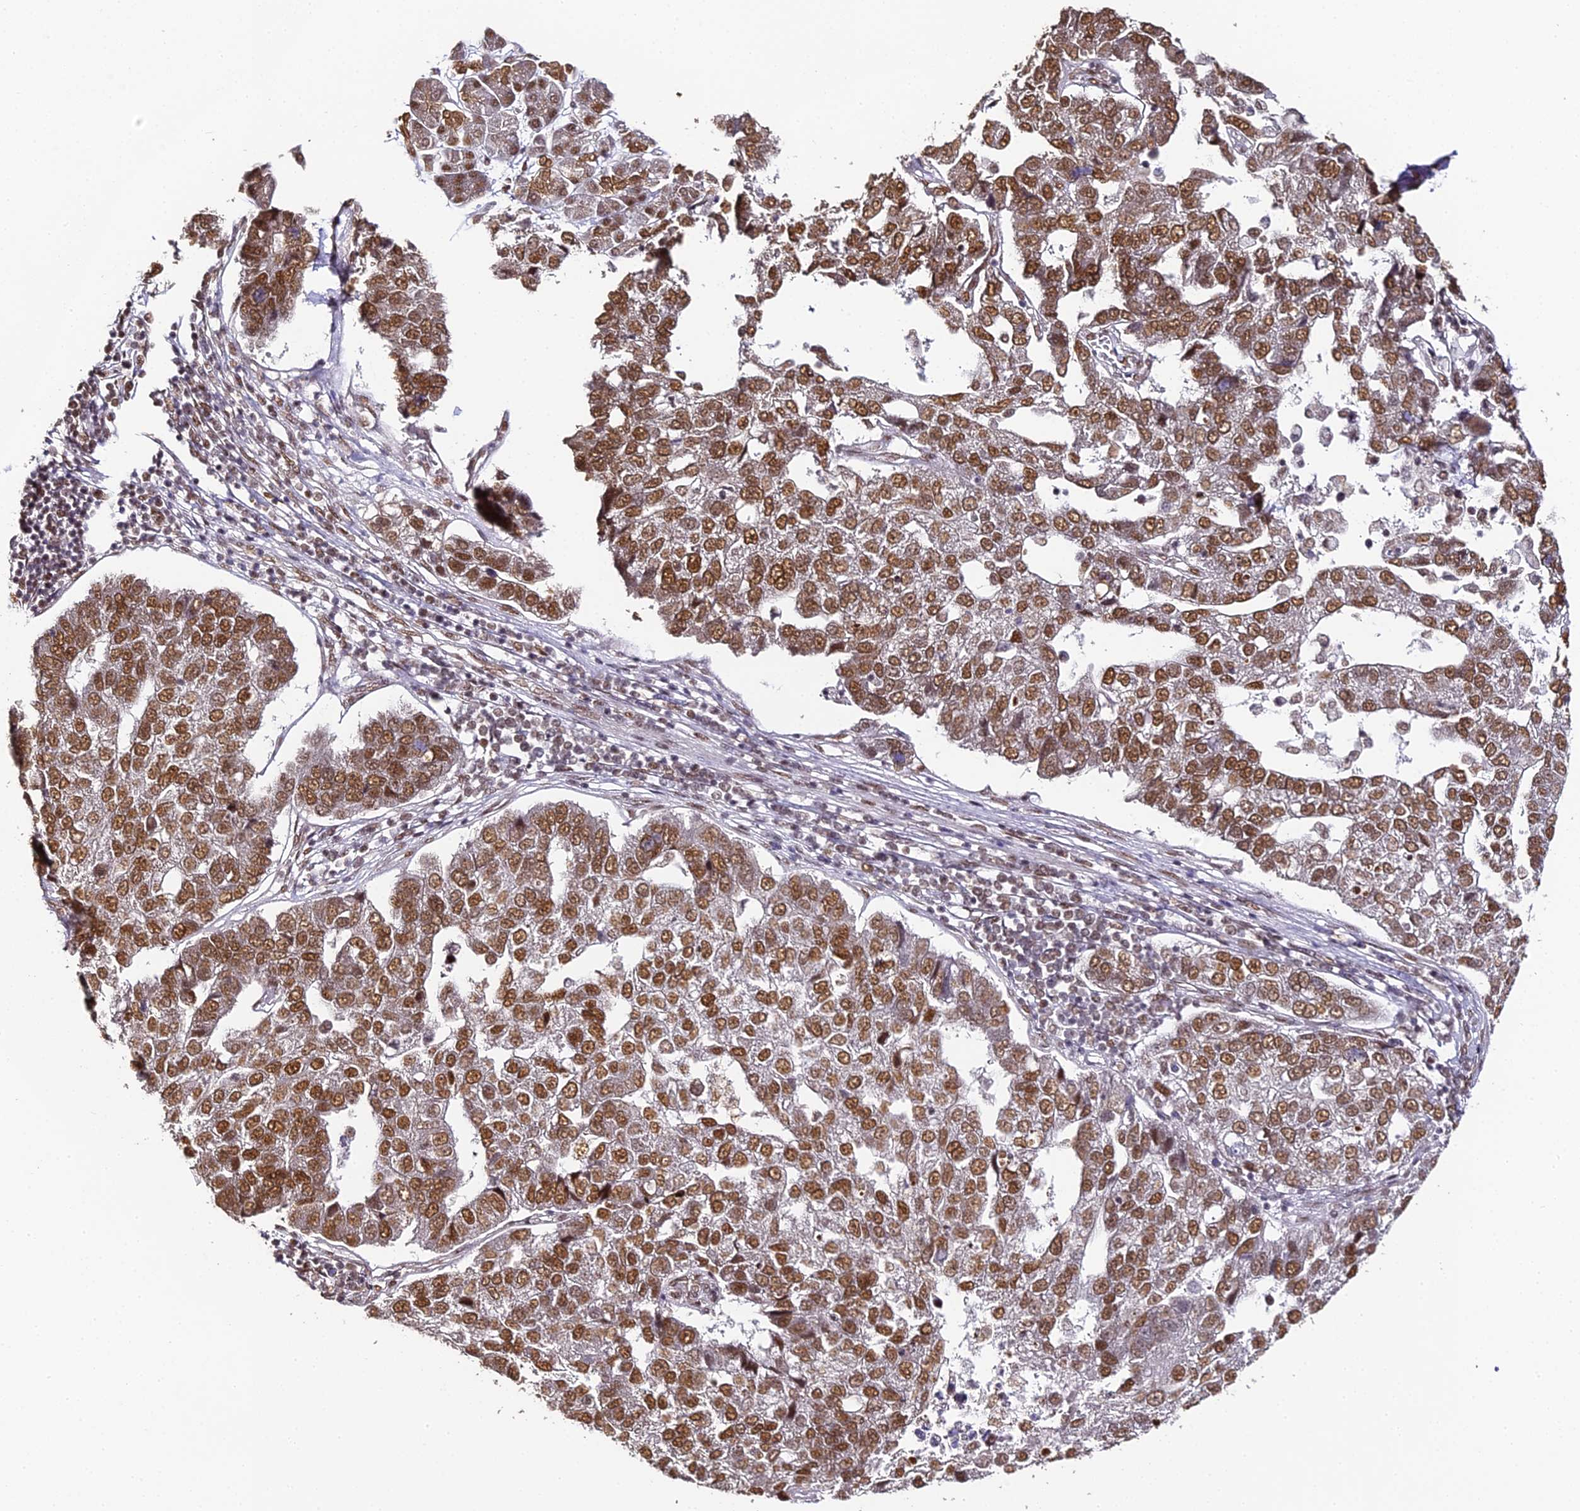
{"staining": {"intensity": "moderate", "quantity": ">75%", "location": "nuclear"}, "tissue": "pancreatic cancer", "cell_type": "Tumor cells", "image_type": "cancer", "snomed": [{"axis": "morphology", "description": "Adenocarcinoma, NOS"}, {"axis": "topography", "description": "Pancreas"}], "caption": "Adenocarcinoma (pancreatic) was stained to show a protein in brown. There is medium levels of moderate nuclear positivity in about >75% of tumor cells. Using DAB (3,3'-diaminobenzidine) (brown) and hematoxylin (blue) stains, captured at high magnification using brightfield microscopy.", "gene": "HNRNPA1", "patient": {"sex": "female", "age": 61}}